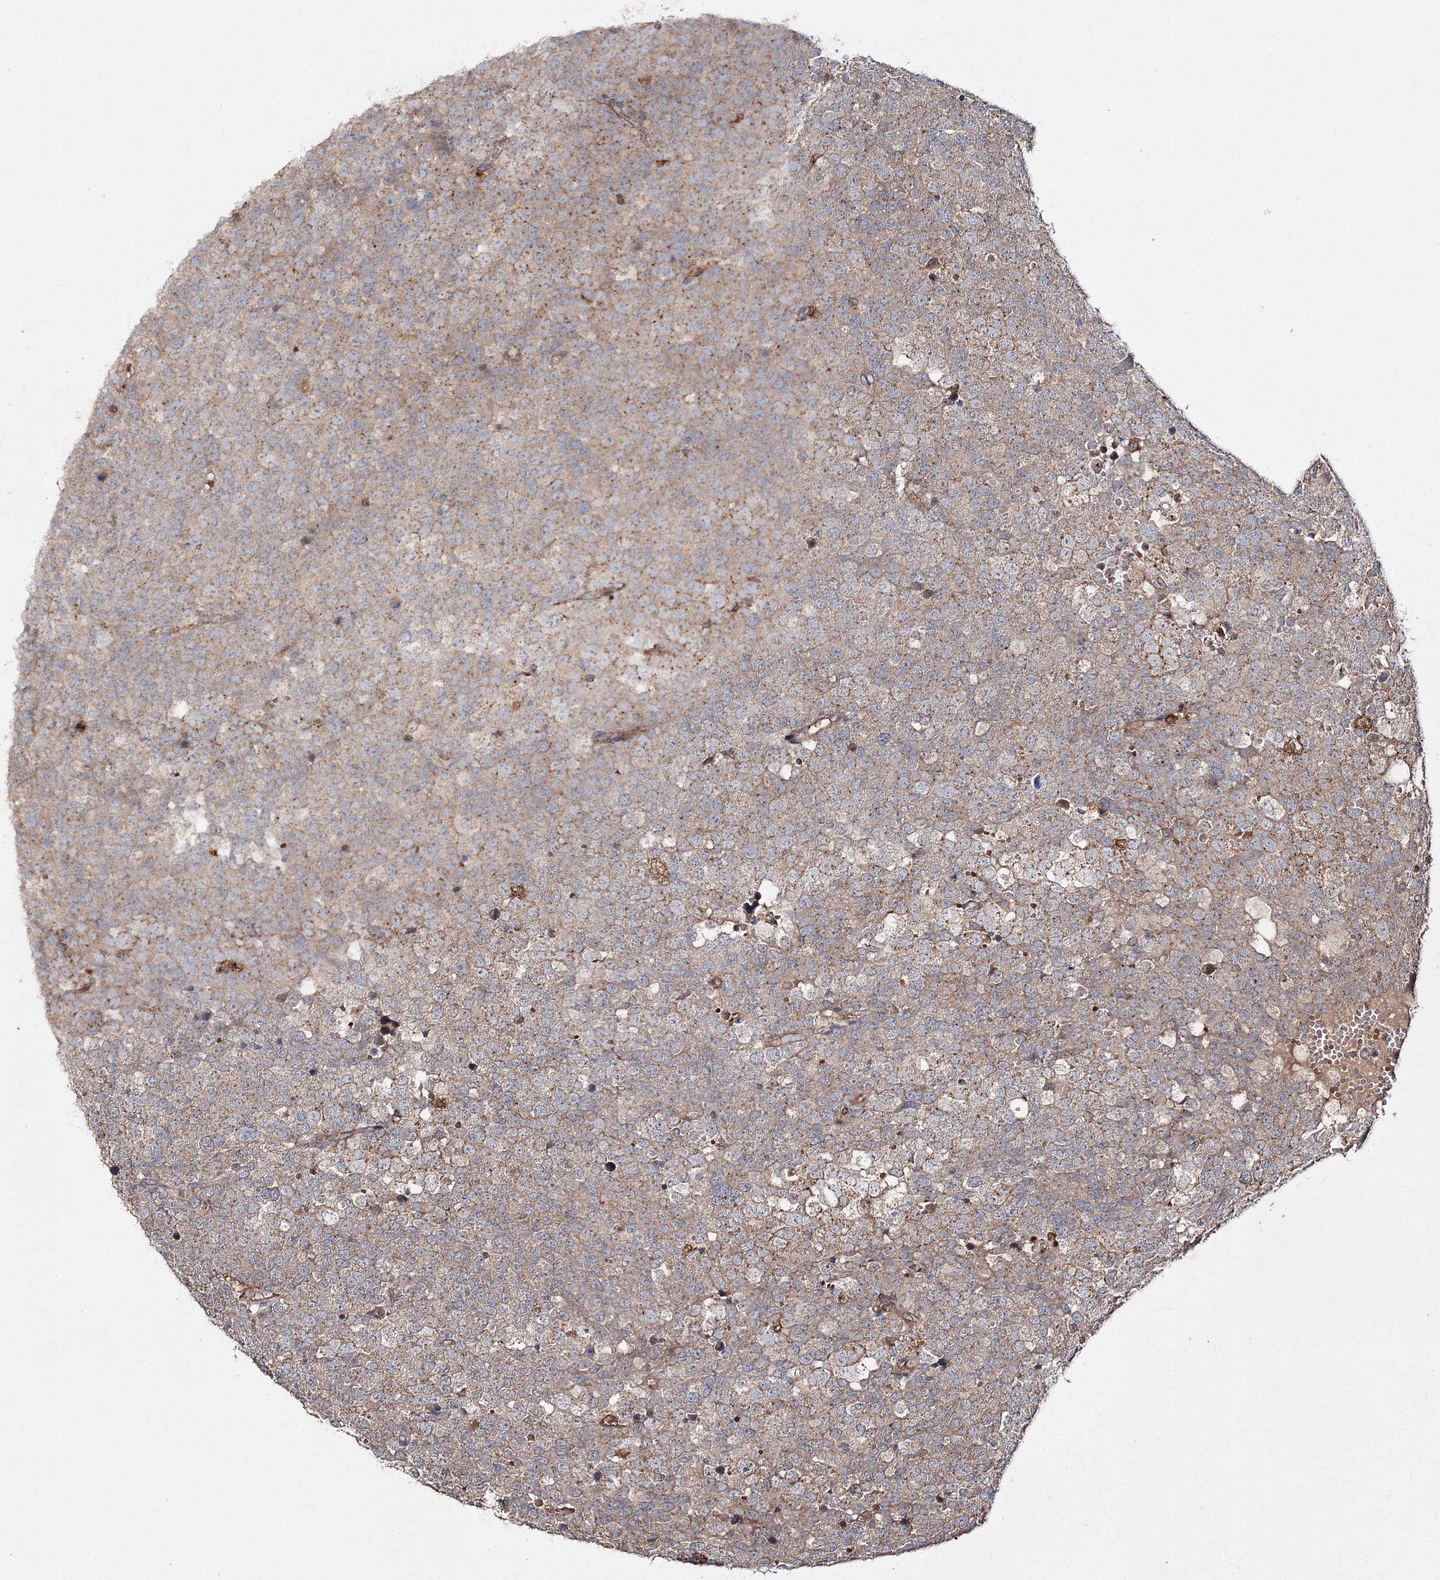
{"staining": {"intensity": "weak", "quantity": "25%-75%", "location": "cytoplasmic/membranous"}, "tissue": "testis cancer", "cell_type": "Tumor cells", "image_type": "cancer", "snomed": [{"axis": "morphology", "description": "Seminoma, NOS"}, {"axis": "topography", "description": "Testis"}], "caption": "Immunohistochemical staining of testis cancer reveals weak cytoplasmic/membranous protein expression in about 25%-75% of tumor cells.", "gene": "DDO", "patient": {"sex": "male", "age": 71}}